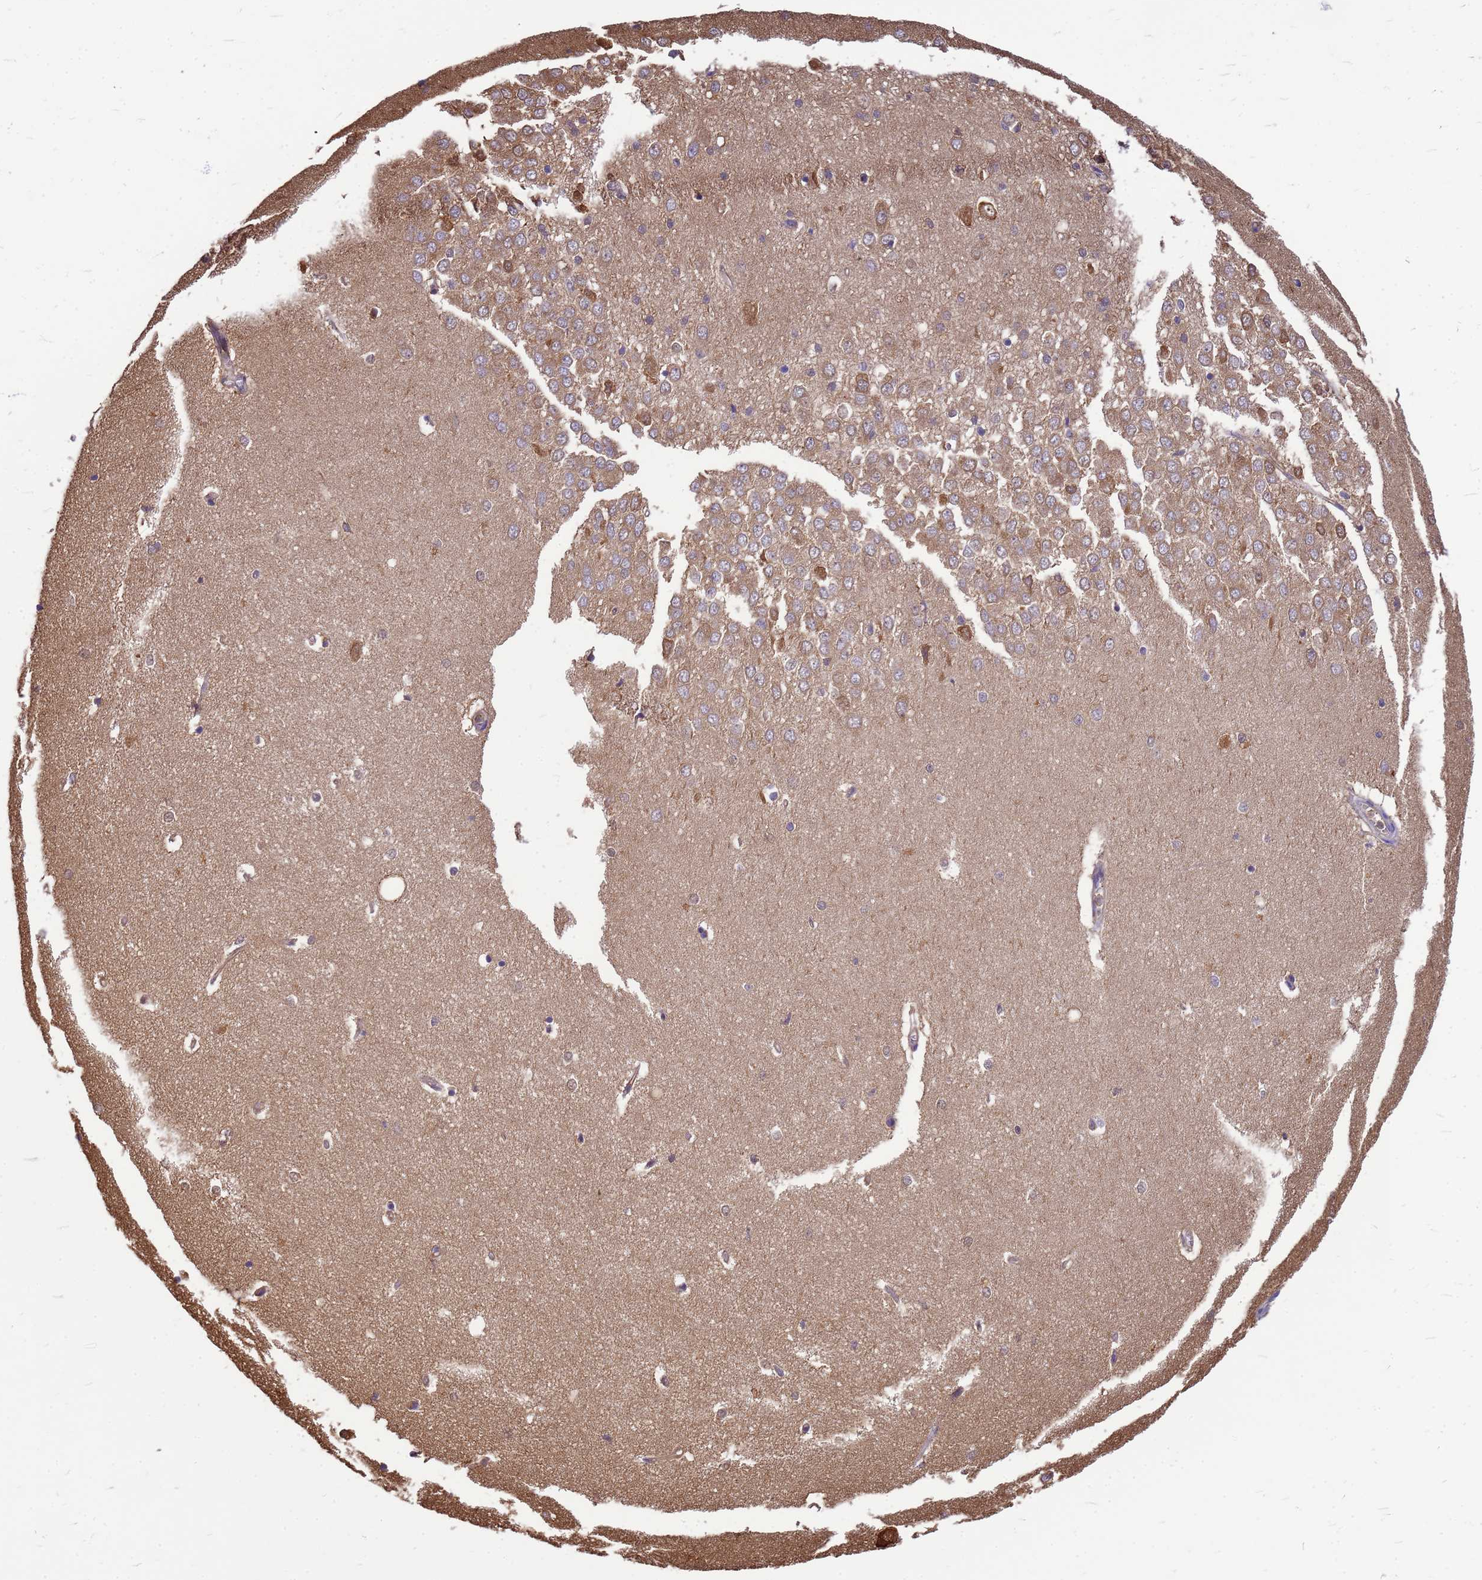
{"staining": {"intensity": "weak", "quantity": "<25%", "location": "cytoplasmic/membranous"}, "tissue": "hippocampus", "cell_type": "Glial cells", "image_type": "normal", "snomed": [{"axis": "morphology", "description": "Normal tissue, NOS"}, {"axis": "topography", "description": "Hippocampus"}], "caption": "Human hippocampus stained for a protein using immunohistochemistry displays no staining in glial cells.", "gene": "GID4", "patient": {"sex": "female", "age": 64}}